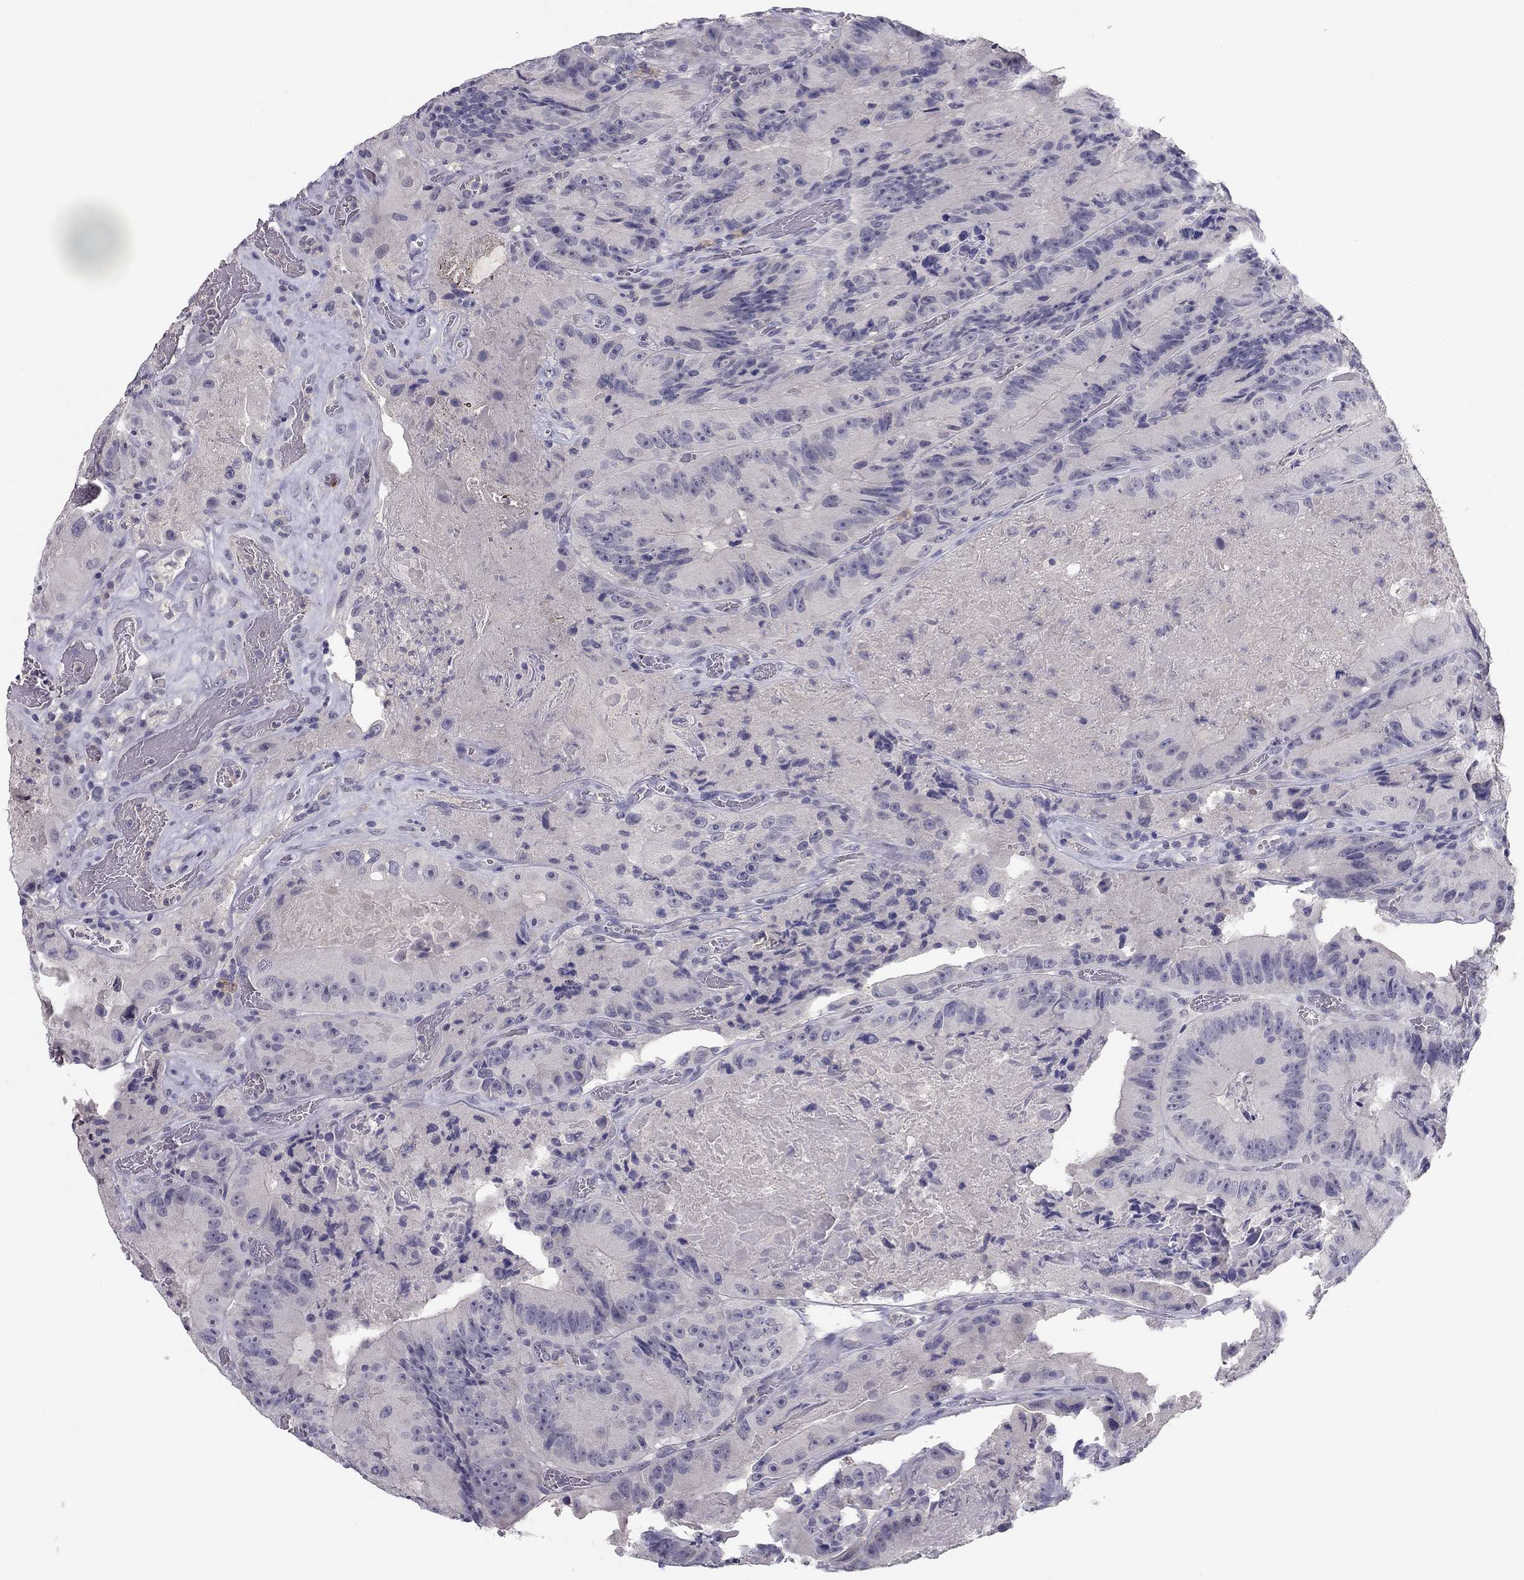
{"staining": {"intensity": "negative", "quantity": "none", "location": "none"}, "tissue": "colorectal cancer", "cell_type": "Tumor cells", "image_type": "cancer", "snomed": [{"axis": "morphology", "description": "Adenocarcinoma, NOS"}, {"axis": "topography", "description": "Colon"}], "caption": "A photomicrograph of colorectal cancer stained for a protein exhibits no brown staining in tumor cells. (DAB immunohistochemistry, high magnification).", "gene": "ADORA2A", "patient": {"sex": "female", "age": 86}}